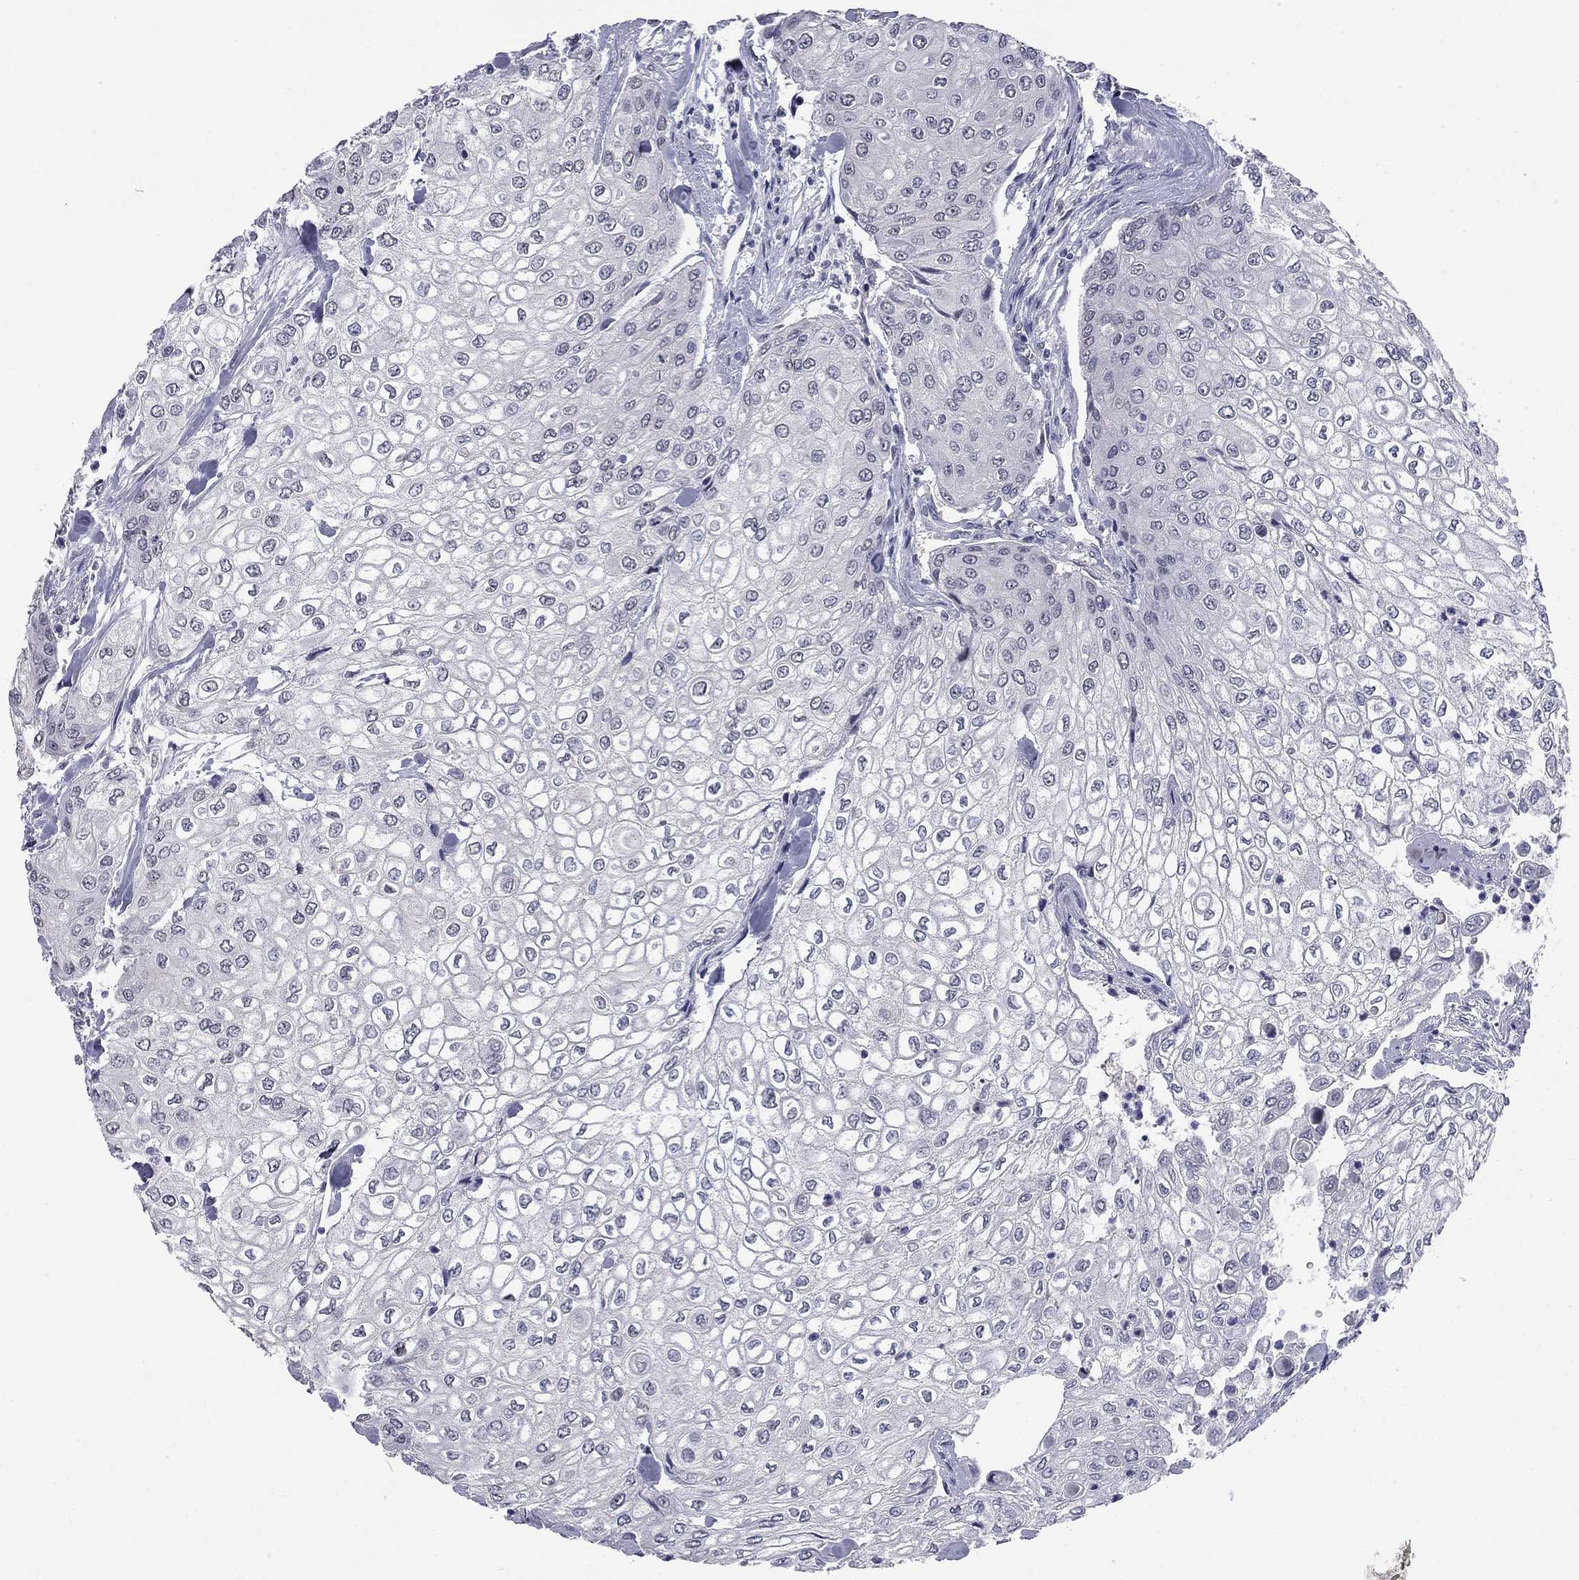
{"staining": {"intensity": "negative", "quantity": "none", "location": "none"}, "tissue": "urothelial cancer", "cell_type": "Tumor cells", "image_type": "cancer", "snomed": [{"axis": "morphology", "description": "Urothelial carcinoma, High grade"}, {"axis": "topography", "description": "Urinary bladder"}], "caption": "Immunohistochemistry of urothelial cancer displays no positivity in tumor cells. The staining is performed using DAB brown chromogen with nuclei counter-stained in using hematoxylin.", "gene": "HTR4", "patient": {"sex": "male", "age": 62}}